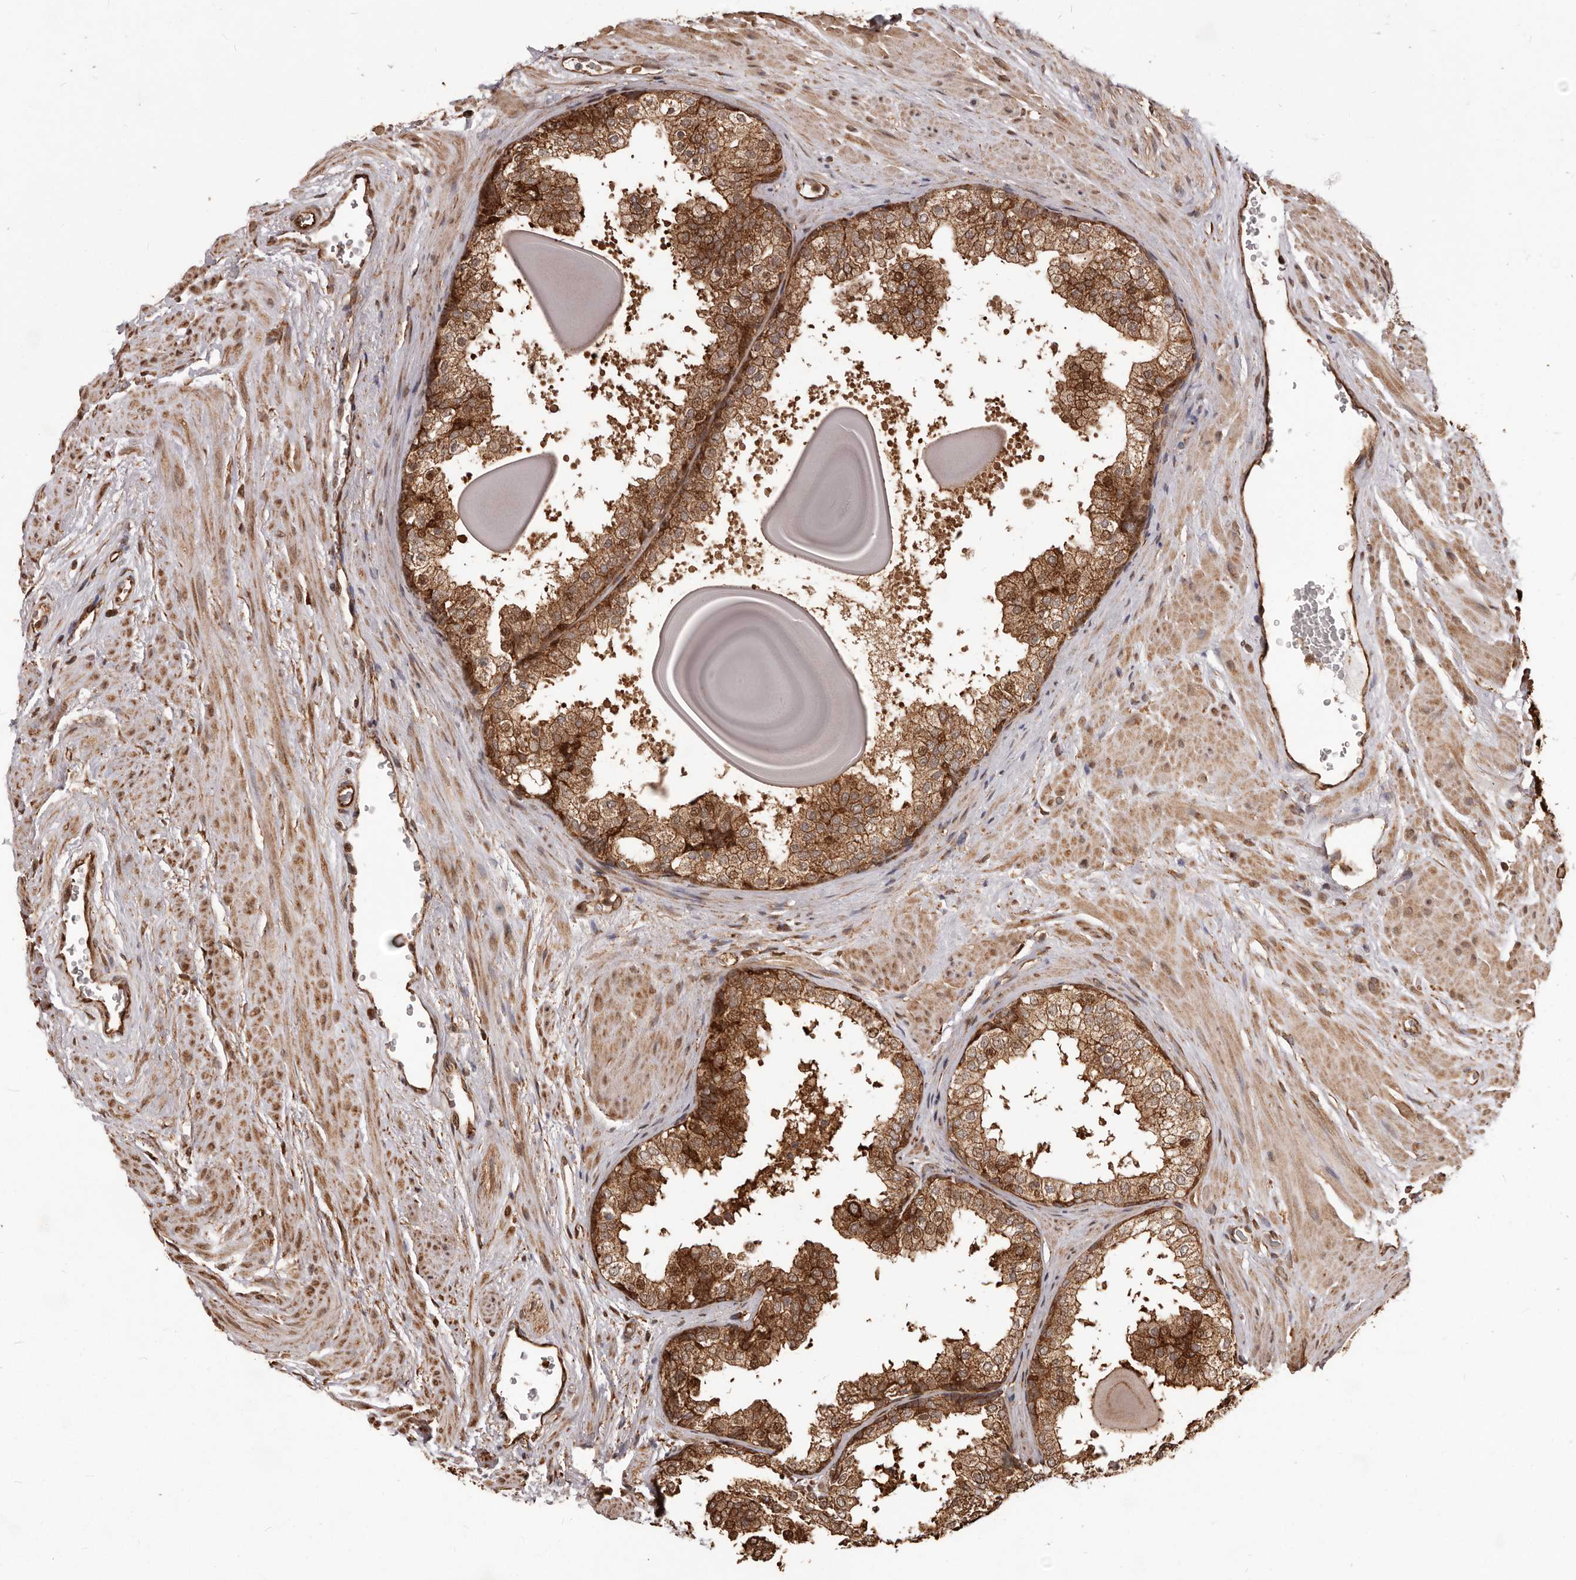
{"staining": {"intensity": "strong", "quantity": ">75%", "location": "cytoplasmic/membranous"}, "tissue": "prostate", "cell_type": "Glandular cells", "image_type": "normal", "snomed": [{"axis": "morphology", "description": "Normal tissue, NOS"}, {"axis": "topography", "description": "Prostate"}], "caption": "Brown immunohistochemical staining in benign human prostate exhibits strong cytoplasmic/membranous positivity in about >75% of glandular cells. Ihc stains the protein of interest in brown and the nuclei are stained blue.", "gene": "MTO1", "patient": {"sex": "male", "age": 48}}